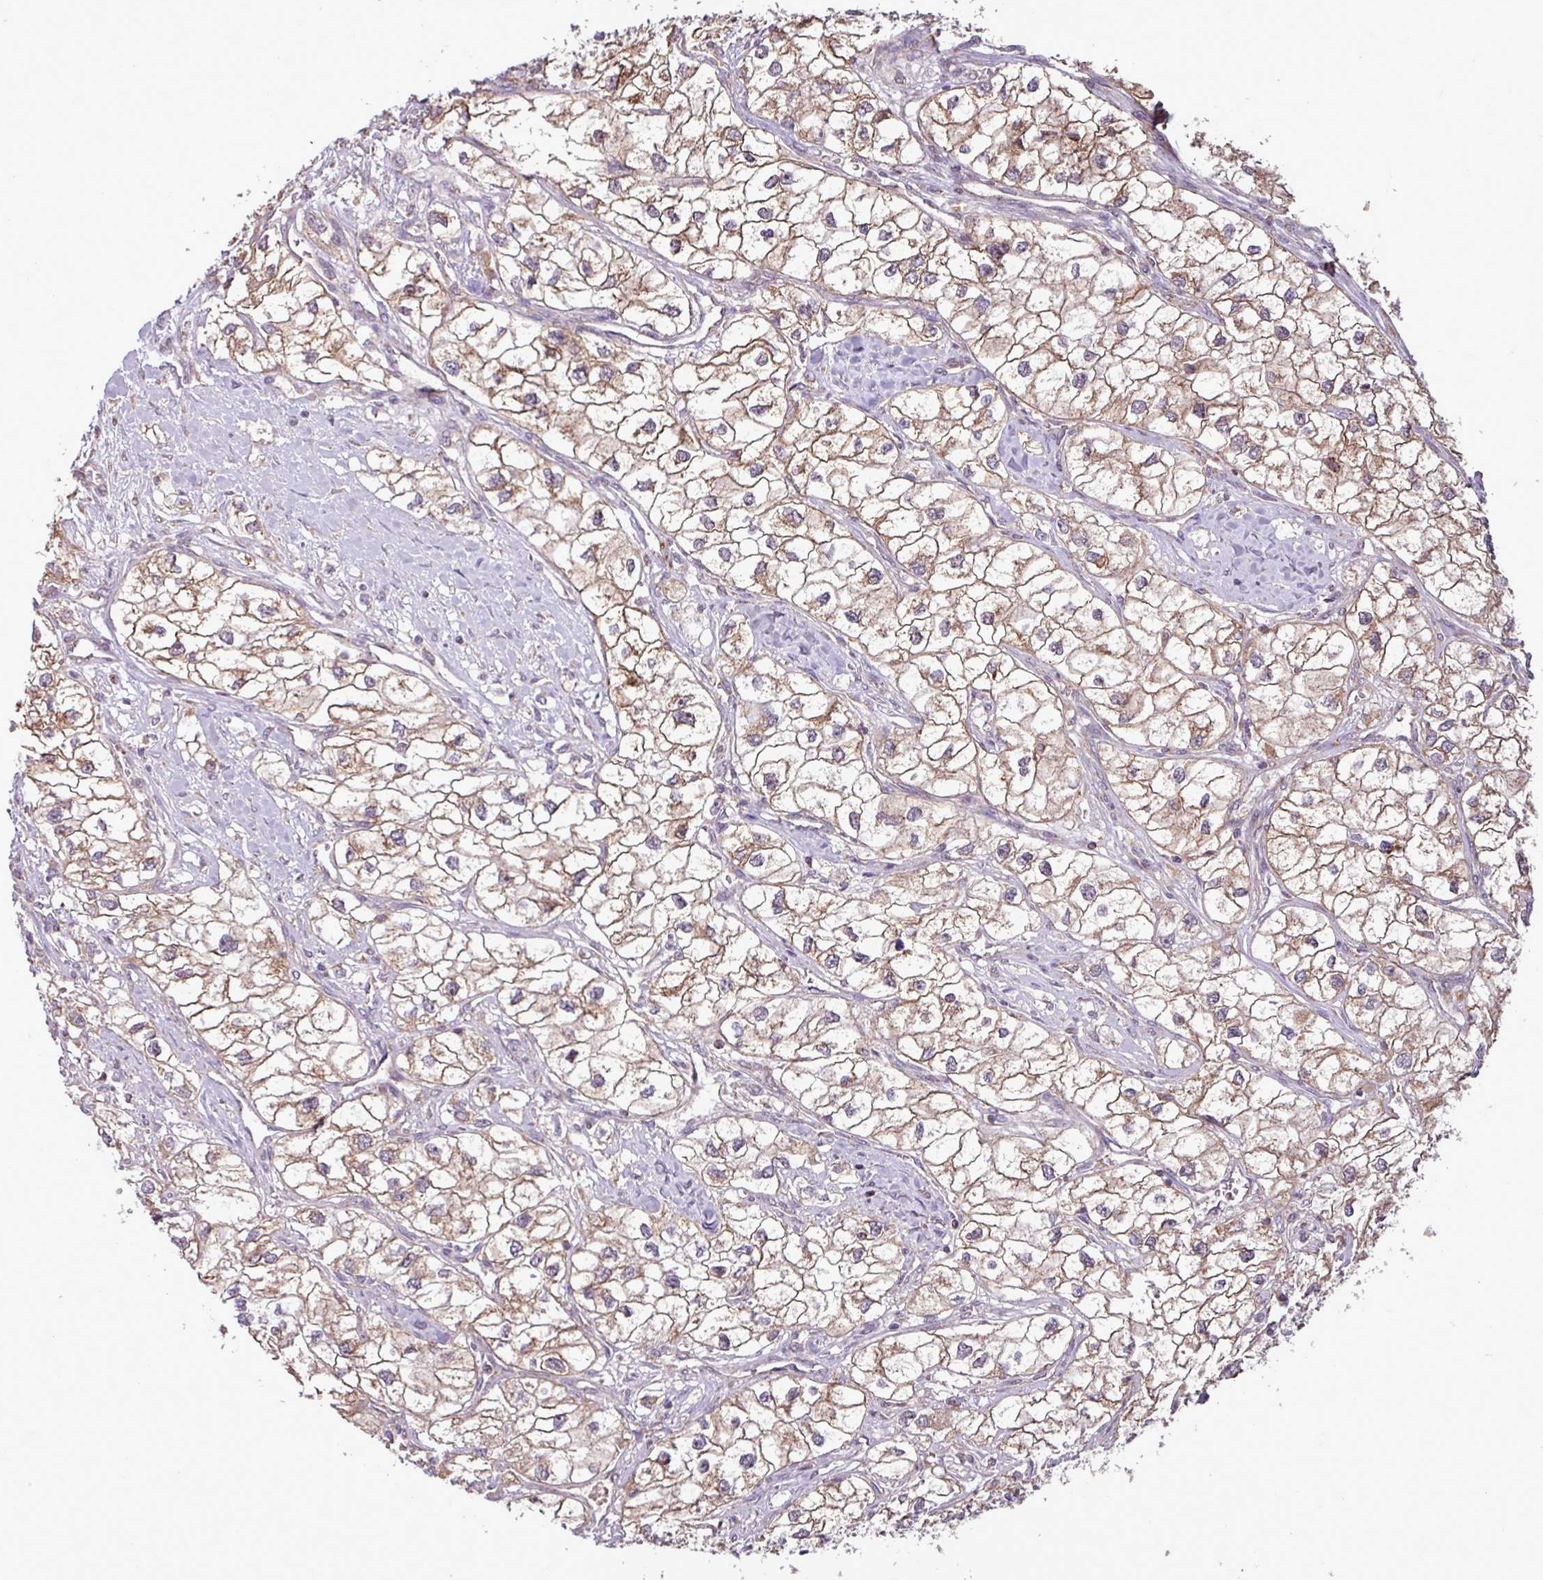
{"staining": {"intensity": "moderate", "quantity": ">75%", "location": "cytoplasmic/membranous"}, "tissue": "renal cancer", "cell_type": "Tumor cells", "image_type": "cancer", "snomed": [{"axis": "morphology", "description": "Adenocarcinoma, NOS"}, {"axis": "topography", "description": "Kidney"}], "caption": "The immunohistochemical stain highlights moderate cytoplasmic/membranous staining in tumor cells of renal cancer (adenocarcinoma) tissue.", "gene": "MCTP2", "patient": {"sex": "male", "age": 59}}